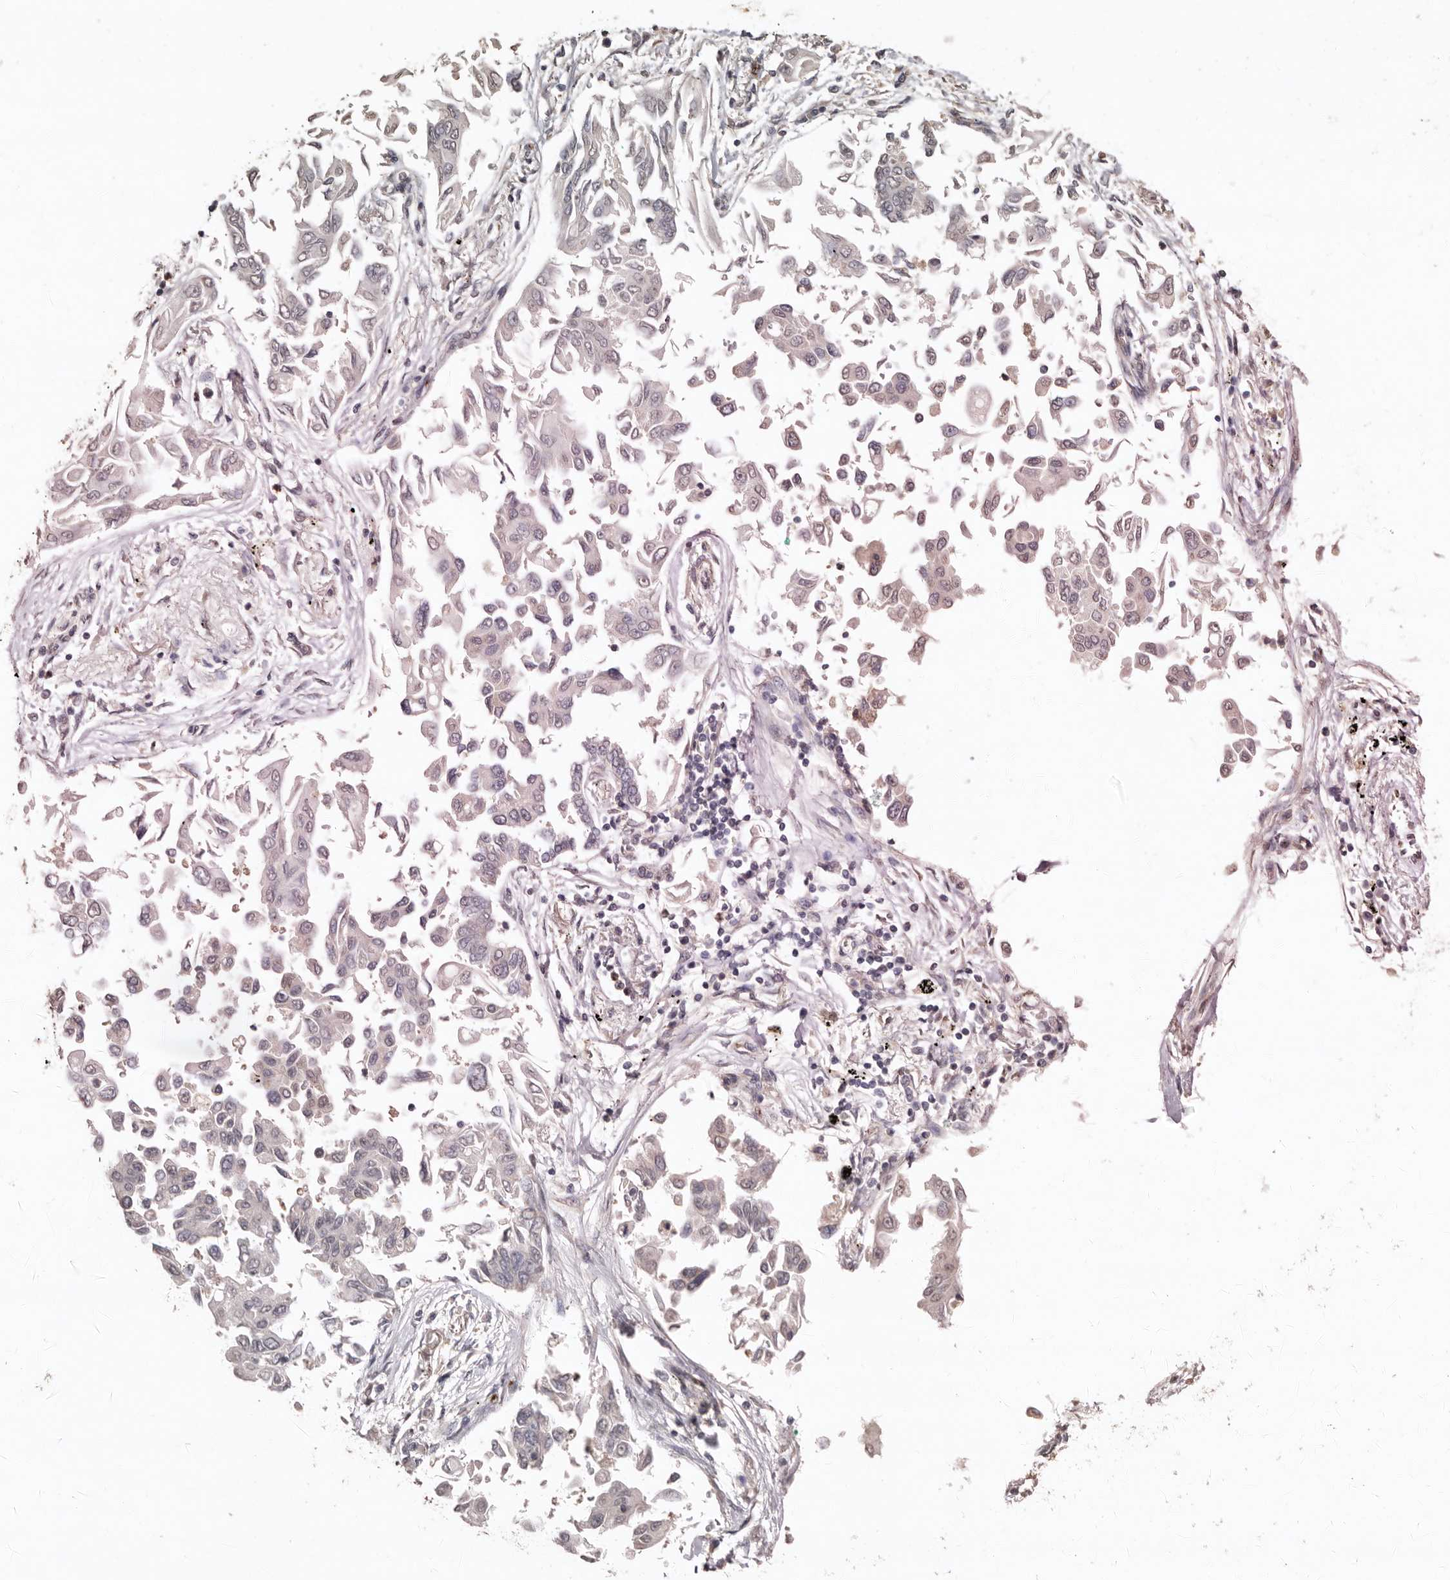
{"staining": {"intensity": "negative", "quantity": "none", "location": "none"}, "tissue": "lung cancer", "cell_type": "Tumor cells", "image_type": "cancer", "snomed": [{"axis": "morphology", "description": "Adenocarcinoma, NOS"}, {"axis": "topography", "description": "Lung"}], "caption": "An immunohistochemistry (IHC) photomicrograph of lung cancer (adenocarcinoma) is shown. There is no staining in tumor cells of lung cancer (adenocarcinoma).", "gene": "SULT1E1", "patient": {"sex": "female", "age": 67}}